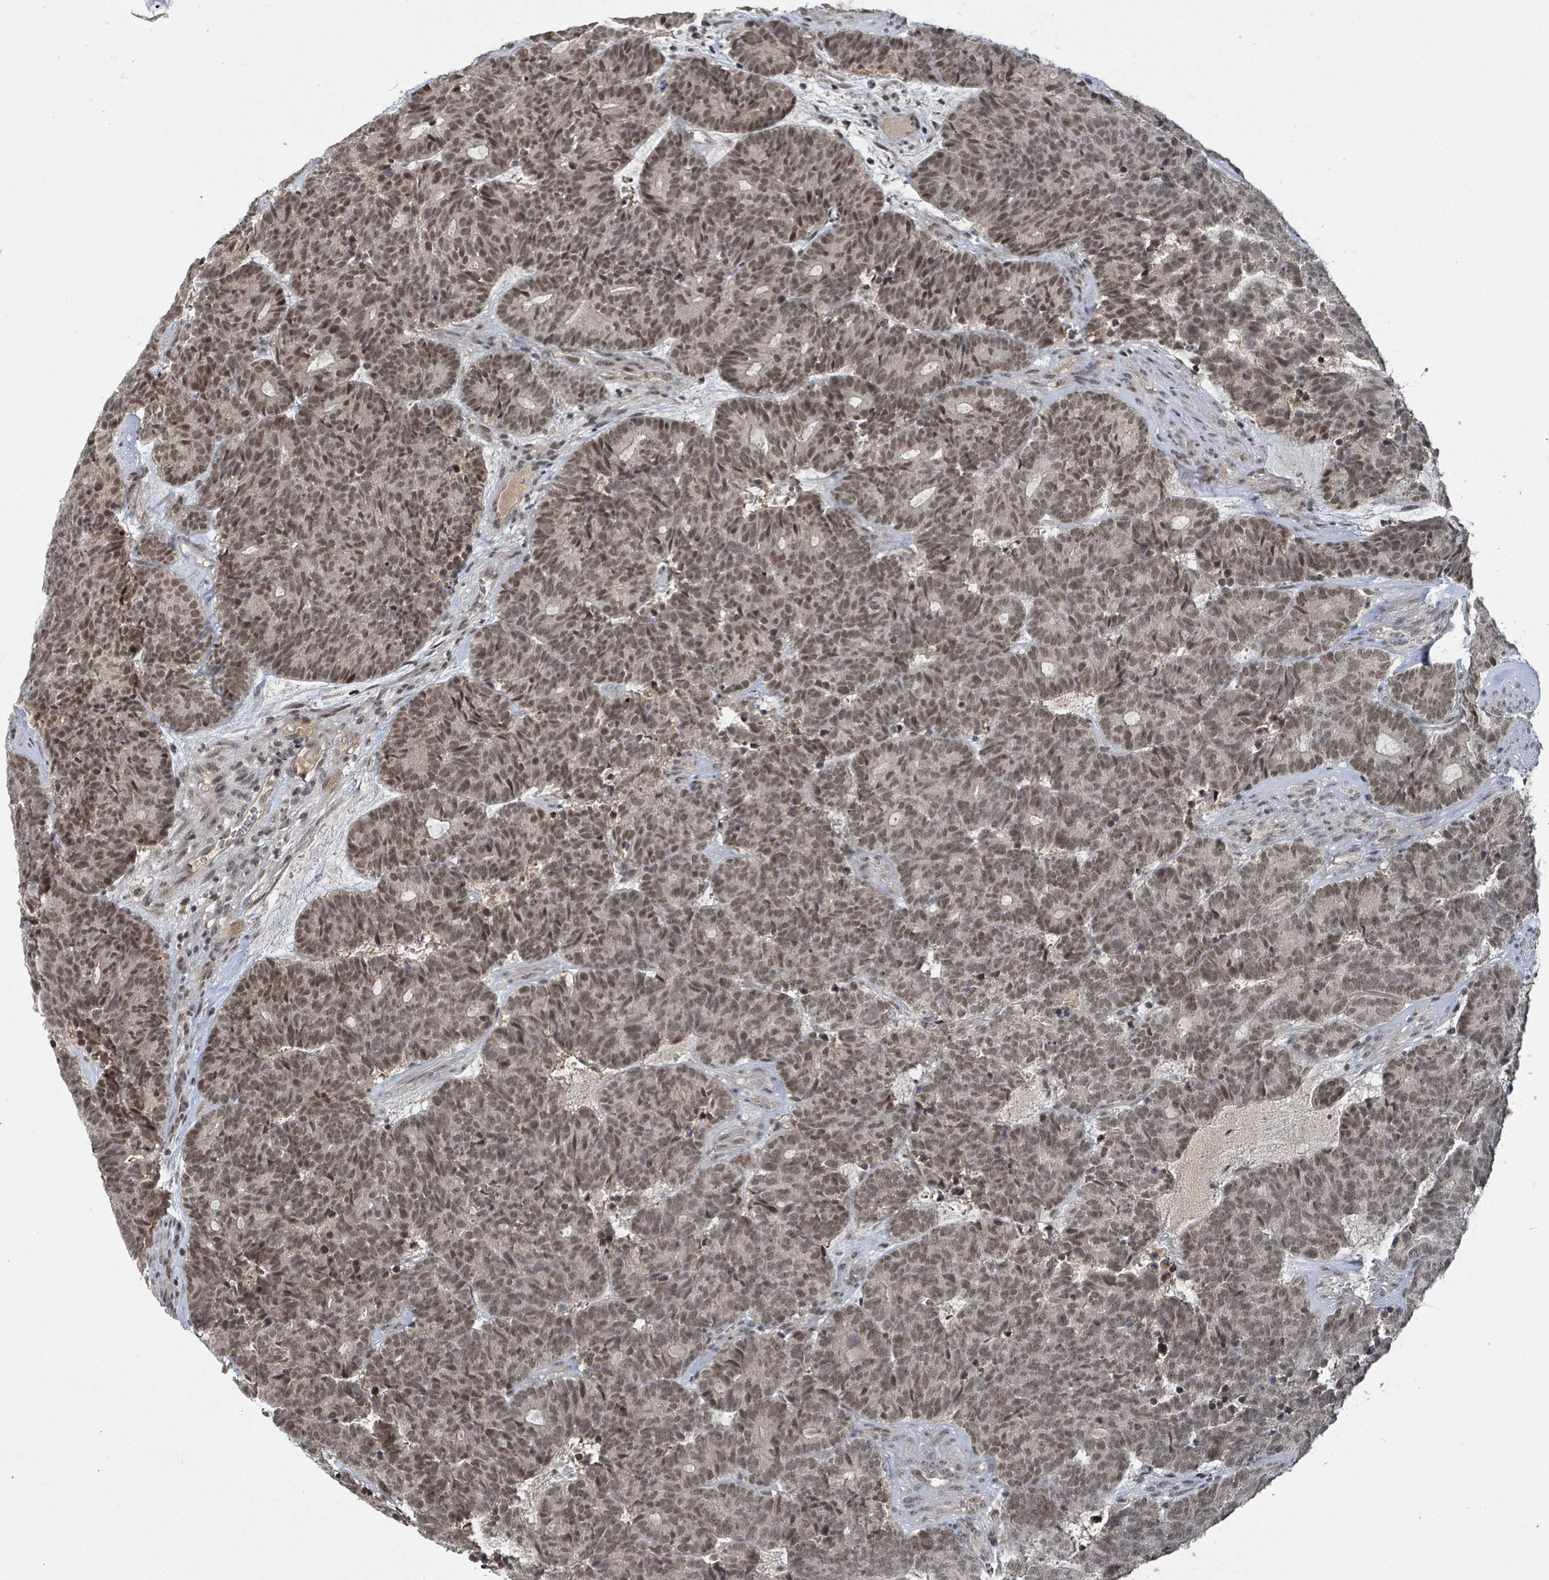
{"staining": {"intensity": "moderate", "quantity": ">75%", "location": "nuclear"}, "tissue": "head and neck cancer", "cell_type": "Tumor cells", "image_type": "cancer", "snomed": [{"axis": "morphology", "description": "Adenocarcinoma, NOS"}, {"axis": "topography", "description": "Head-Neck"}], "caption": "Head and neck adenocarcinoma tissue exhibits moderate nuclear staining in about >75% of tumor cells Immunohistochemistry stains the protein in brown and the nuclei are stained blue.", "gene": "ZBTB14", "patient": {"sex": "female", "age": 81}}